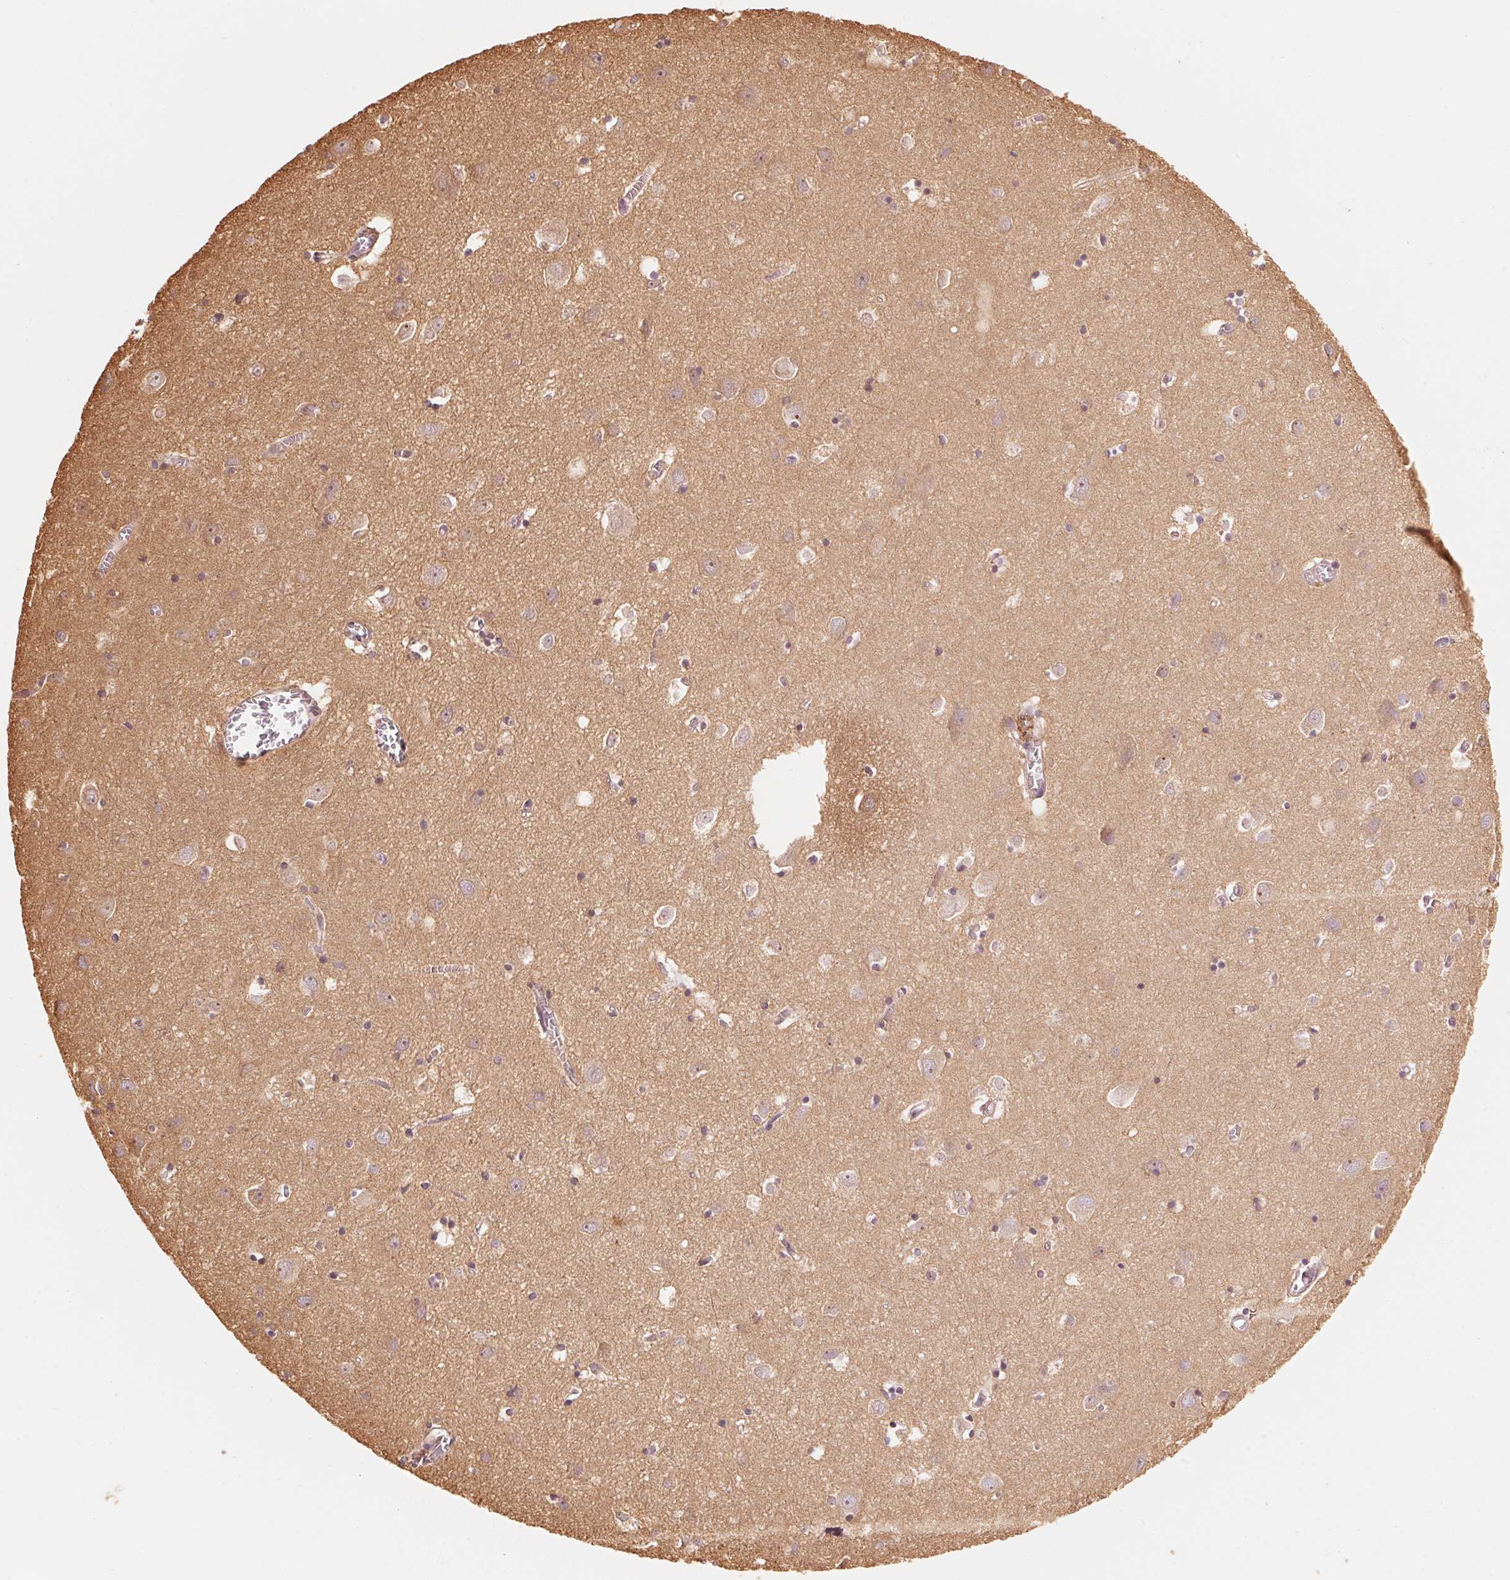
{"staining": {"intensity": "negative", "quantity": "none", "location": "none"}, "tissue": "cerebral cortex", "cell_type": "Endothelial cells", "image_type": "normal", "snomed": [{"axis": "morphology", "description": "Normal tissue, NOS"}, {"axis": "topography", "description": "Cerebral cortex"}], "caption": "Immunohistochemistry (IHC) photomicrograph of benign cerebral cortex: human cerebral cortex stained with DAB (3,3'-diaminobenzidine) displays no significant protein expression in endothelial cells. (Stains: DAB (3,3'-diaminobenzidine) IHC with hematoxylin counter stain, Microscopy: brightfield microscopy at high magnification).", "gene": "PRKN", "patient": {"sex": "male", "age": 70}}